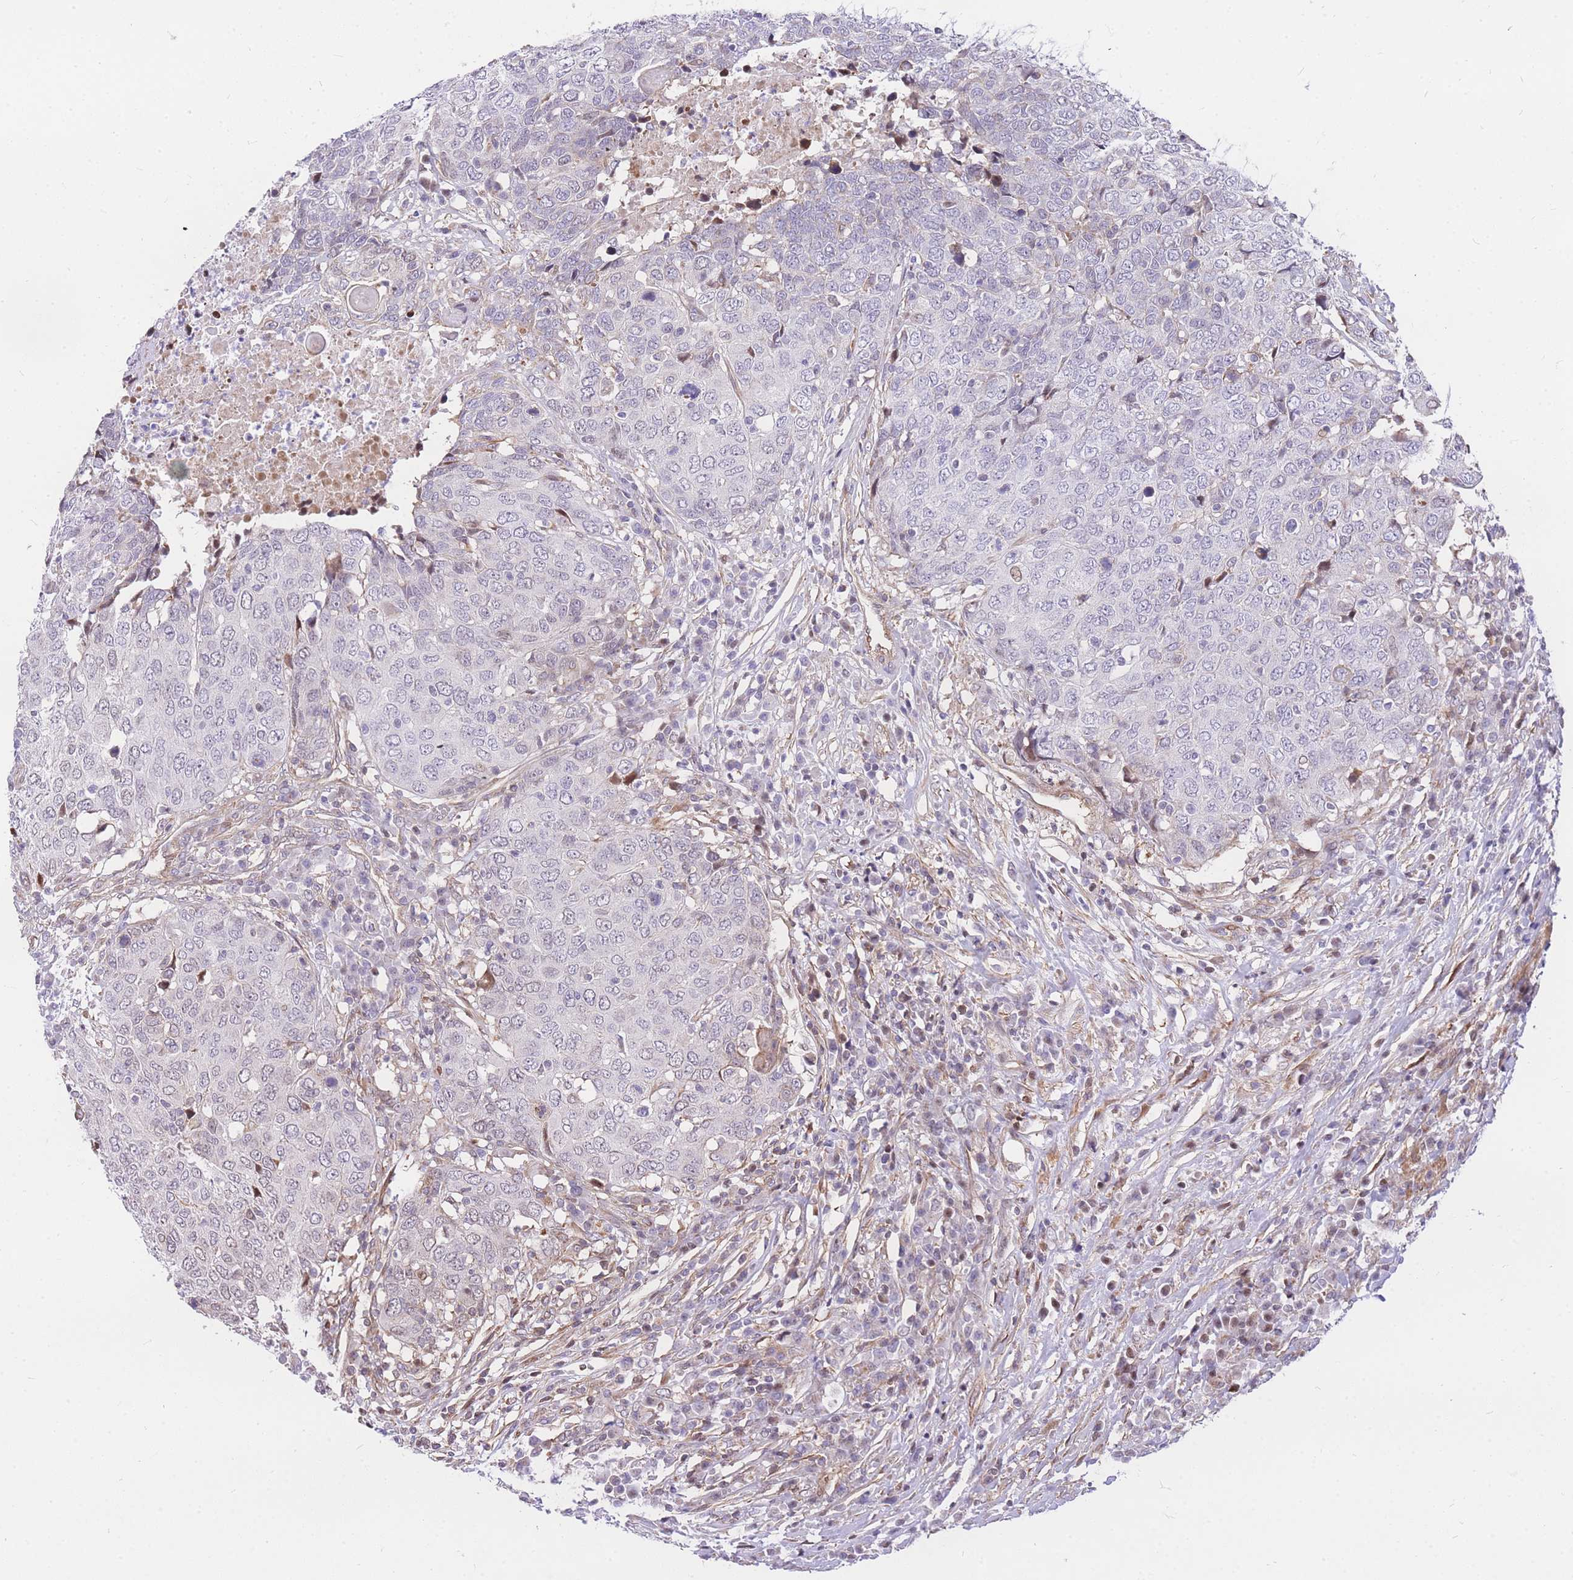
{"staining": {"intensity": "negative", "quantity": "none", "location": "none"}, "tissue": "head and neck cancer", "cell_type": "Tumor cells", "image_type": "cancer", "snomed": [{"axis": "morphology", "description": "Squamous cell carcinoma, NOS"}, {"axis": "topography", "description": "Head-Neck"}], "caption": "An image of human head and neck squamous cell carcinoma is negative for staining in tumor cells.", "gene": "S100PBP", "patient": {"sex": "male", "age": 66}}